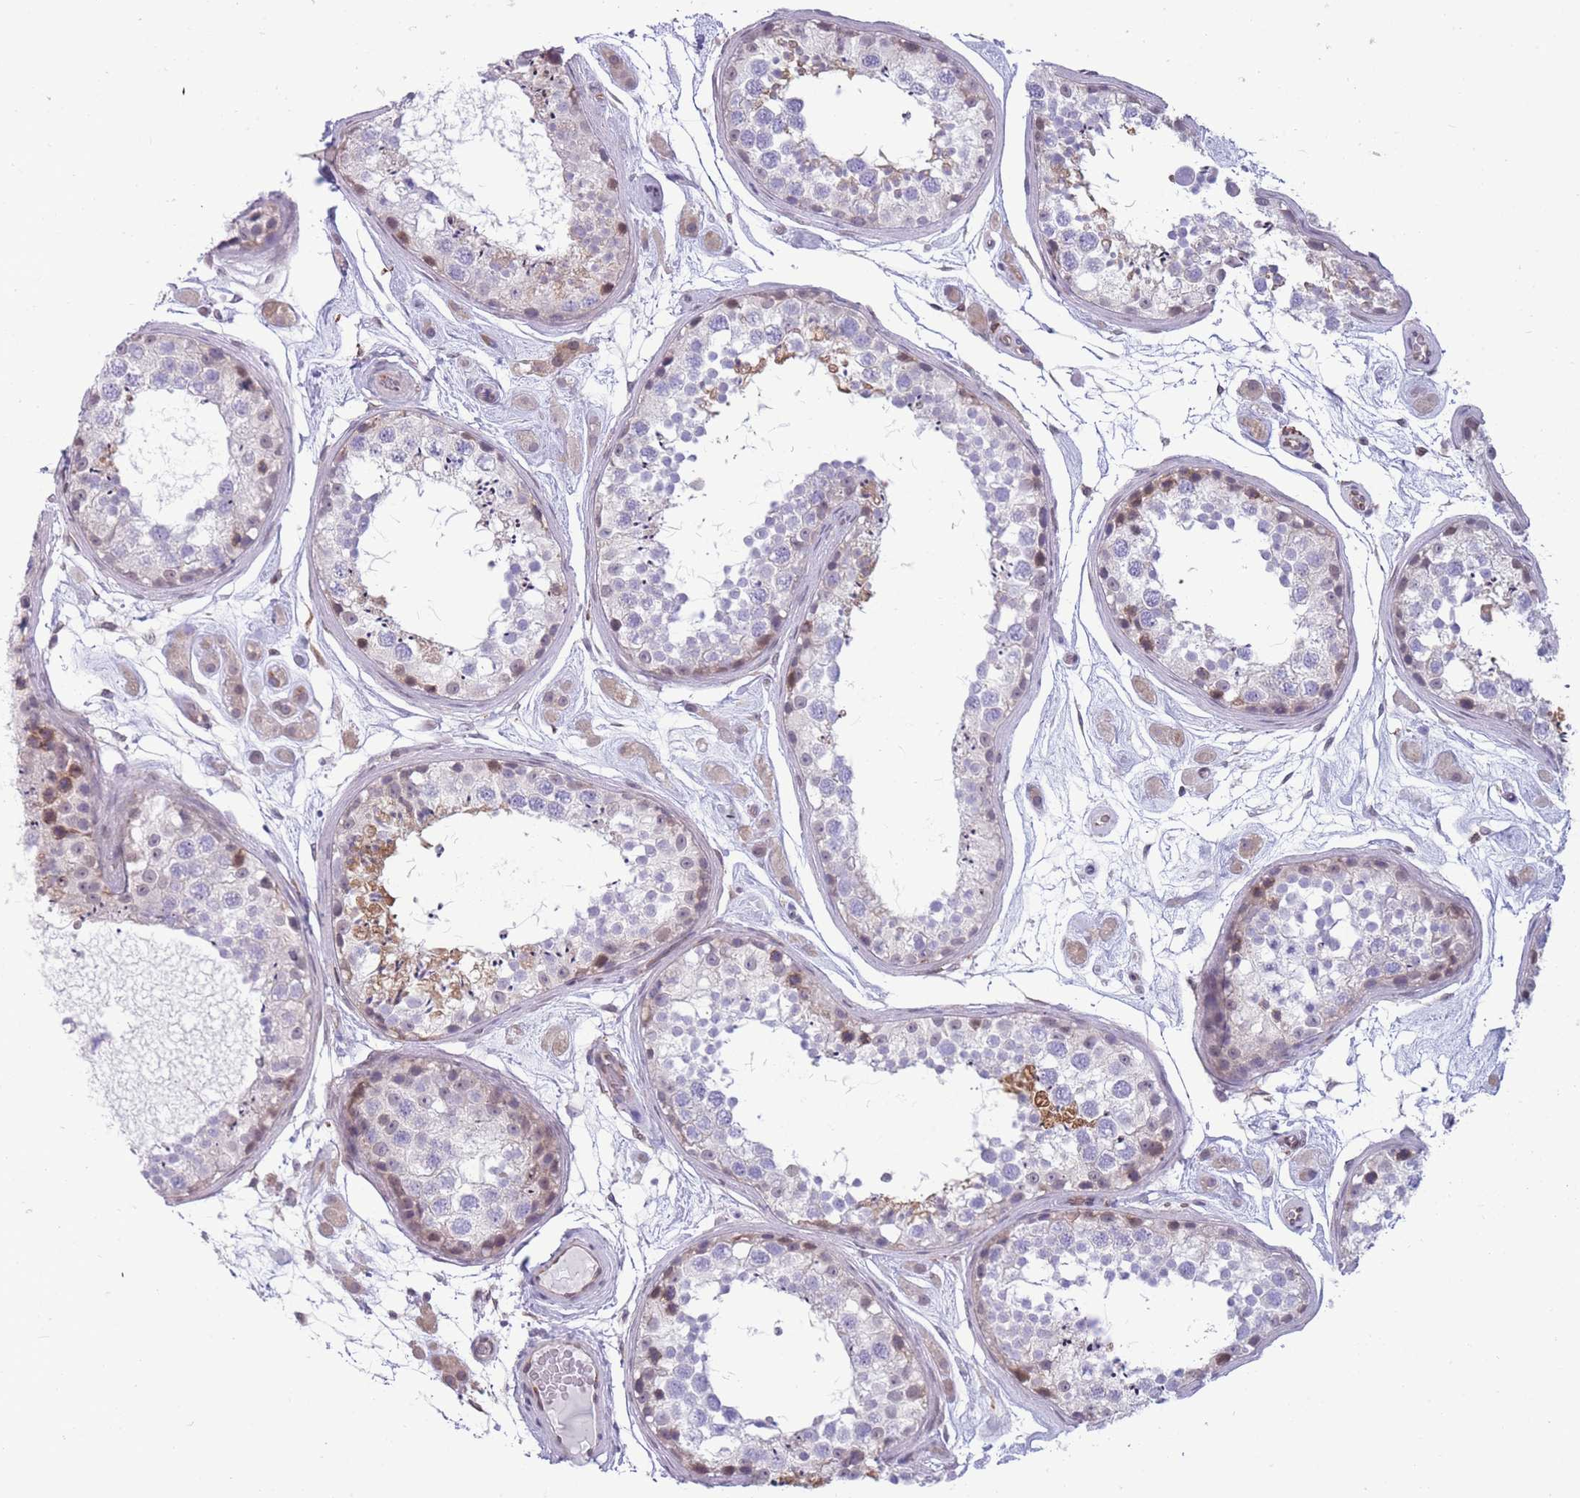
{"staining": {"intensity": "moderate", "quantity": "<25%", "location": "cytoplasmic/membranous,nuclear"}, "tissue": "testis", "cell_type": "Cells in seminiferous ducts", "image_type": "normal", "snomed": [{"axis": "morphology", "description": "Normal tissue, NOS"}, {"axis": "topography", "description": "Testis"}], "caption": "Immunohistochemistry (IHC) micrograph of unremarkable testis: testis stained using IHC exhibits low levels of moderate protein expression localized specifically in the cytoplasmic/membranous,nuclear of cells in seminiferous ducts, appearing as a cytoplasmic/membranous,nuclear brown color.", "gene": "TMEM121", "patient": {"sex": "male", "age": 25}}